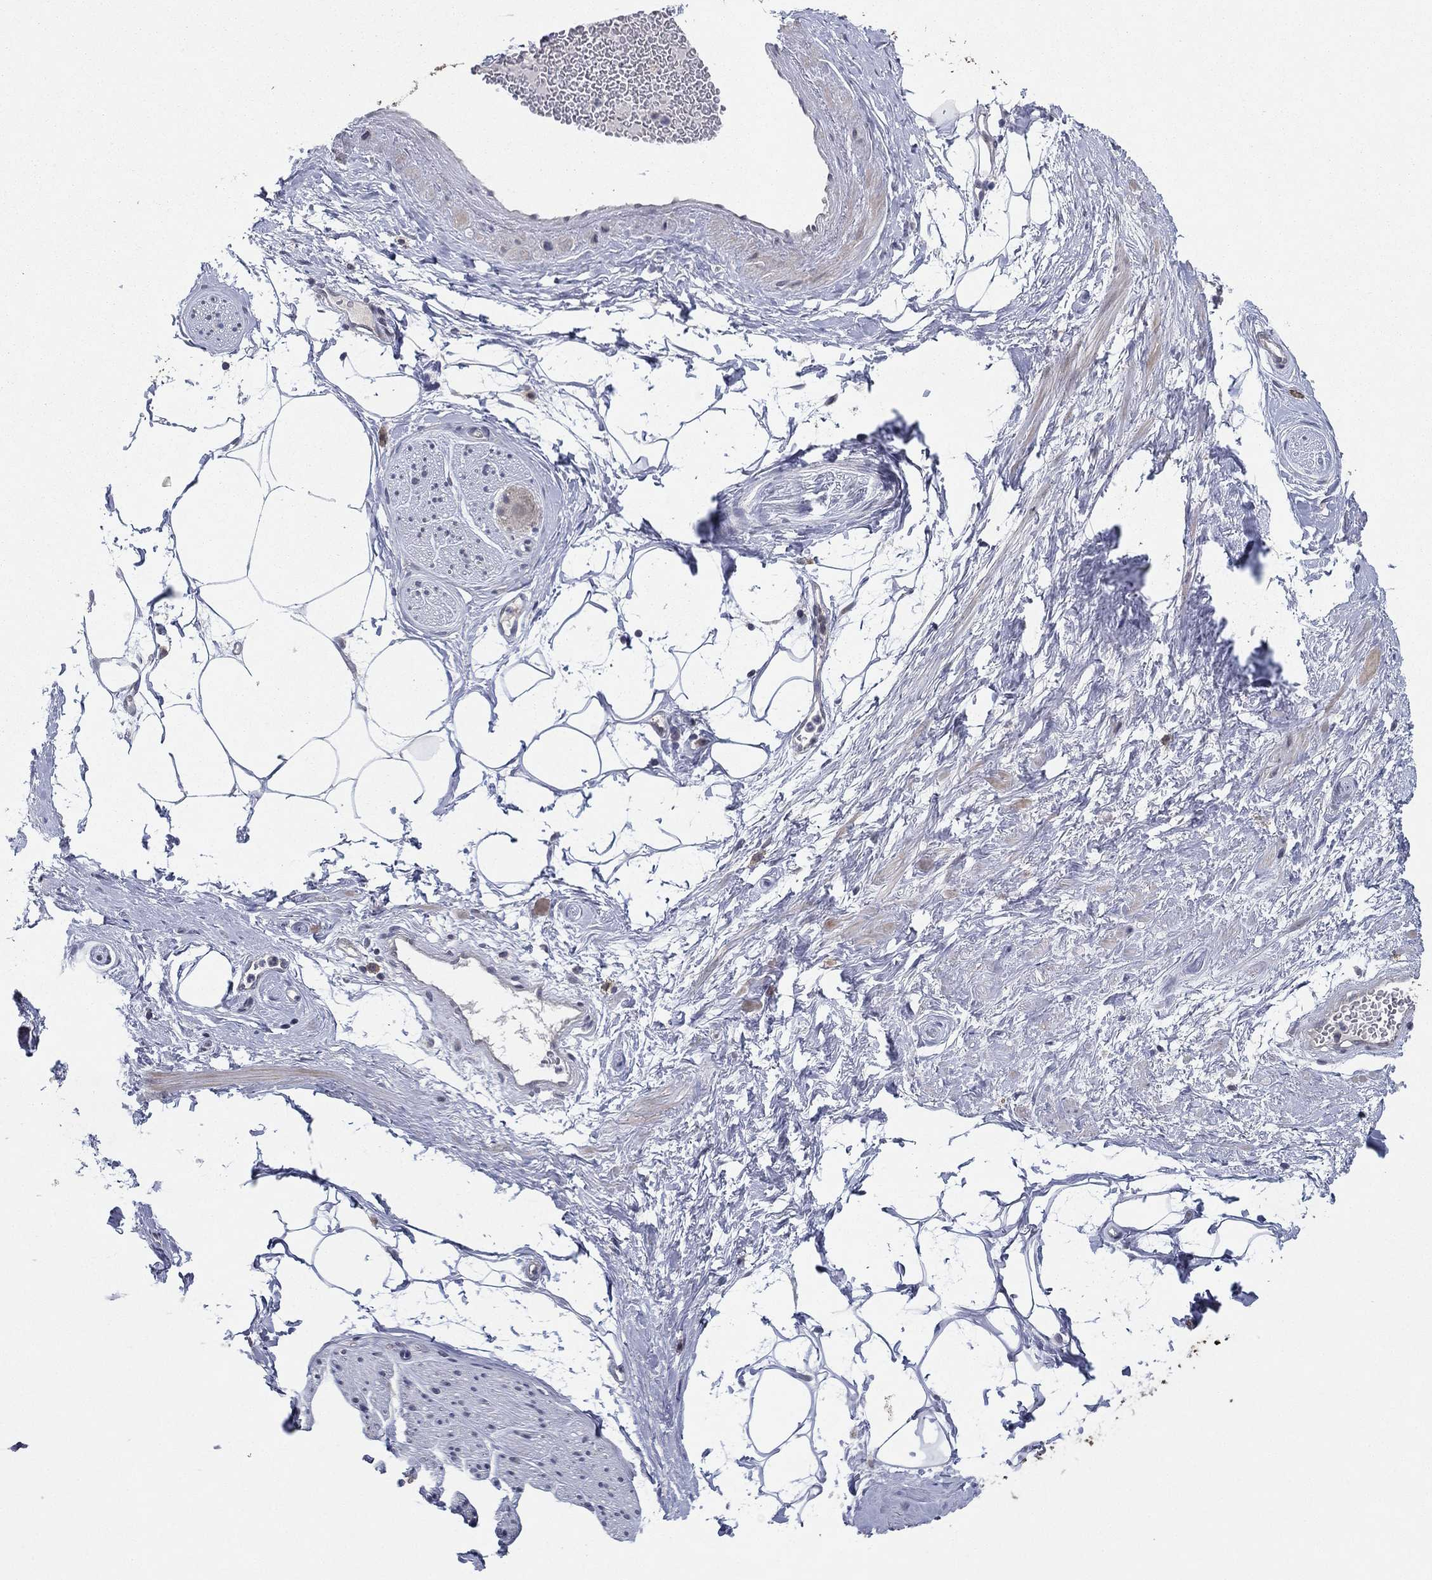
{"staining": {"intensity": "negative", "quantity": "none", "location": "none"}, "tissue": "adipose tissue", "cell_type": "Adipocytes", "image_type": "normal", "snomed": [{"axis": "morphology", "description": "Normal tissue, NOS"}, {"axis": "topography", "description": "Prostate"}, {"axis": "topography", "description": "Peripheral nerve tissue"}], "caption": "Immunohistochemistry (IHC) photomicrograph of benign adipose tissue: human adipose tissue stained with DAB shows no significant protein expression in adipocytes.", "gene": "KAT14", "patient": {"sex": "male", "age": 57}}